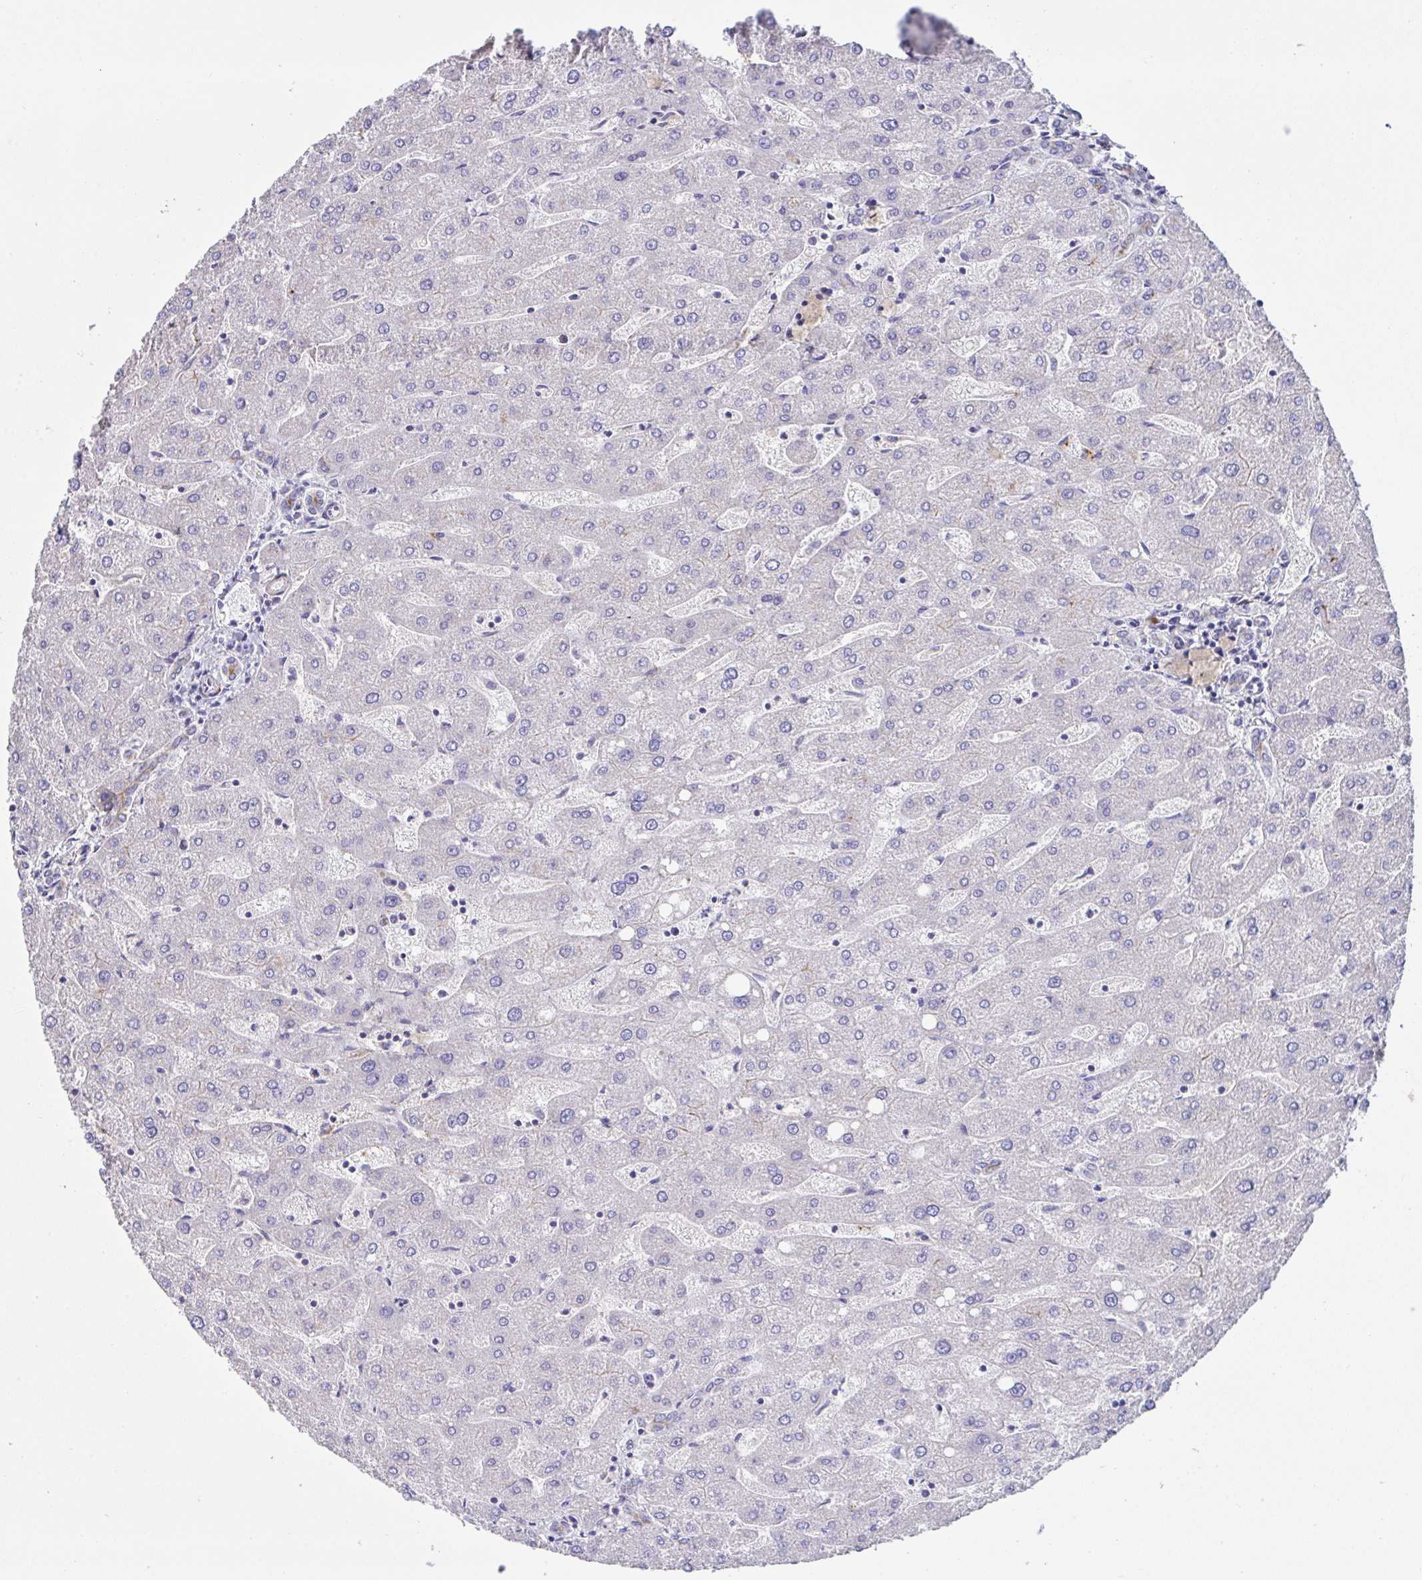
{"staining": {"intensity": "negative", "quantity": "none", "location": "none"}, "tissue": "liver", "cell_type": "Cholangiocytes", "image_type": "normal", "snomed": [{"axis": "morphology", "description": "Normal tissue, NOS"}, {"axis": "topography", "description": "Liver"}], "caption": "Photomicrograph shows no significant protein positivity in cholangiocytes of benign liver.", "gene": "DOK7", "patient": {"sex": "male", "age": 67}}